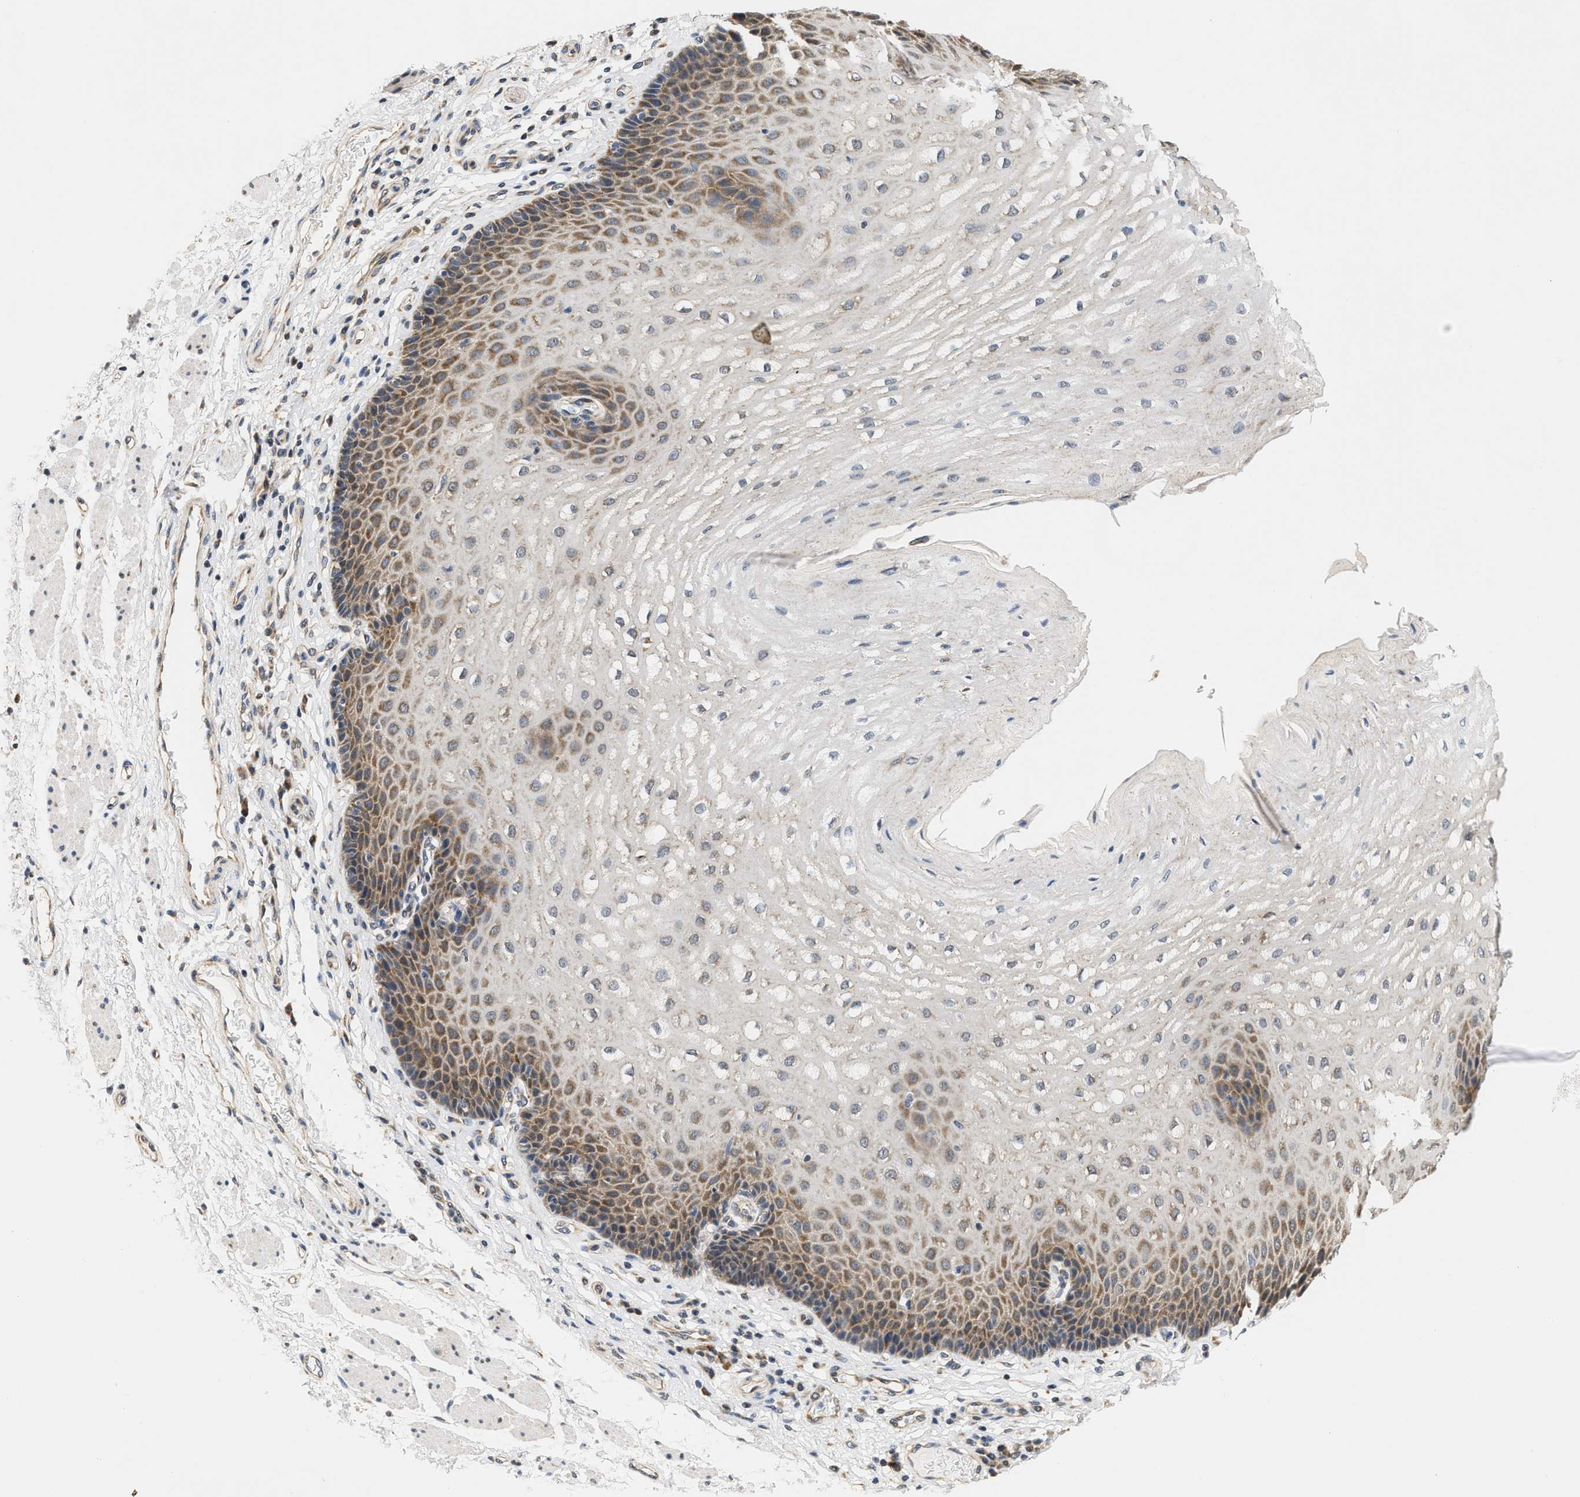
{"staining": {"intensity": "moderate", "quantity": ">75%", "location": "cytoplasmic/membranous"}, "tissue": "esophagus", "cell_type": "Squamous epithelial cells", "image_type": "normal", "snomed": [{"axis": "morphology", "description": "Normal tissue, NOS"}, {"axis": "topography", "description": "Esophagus"}], "caption": "A photomicrograph of human esophagus stained for a protein reveals moderate cytoplasmic/membranous brown staining in squamous epithelial cells. The staining is performed using DAB brown chromogen to label protein expression. The nuclei are counter-stained blue using hematoxylin.", "gene": "GIGYF1", "patient": {"sex": "male", "age": 54}}